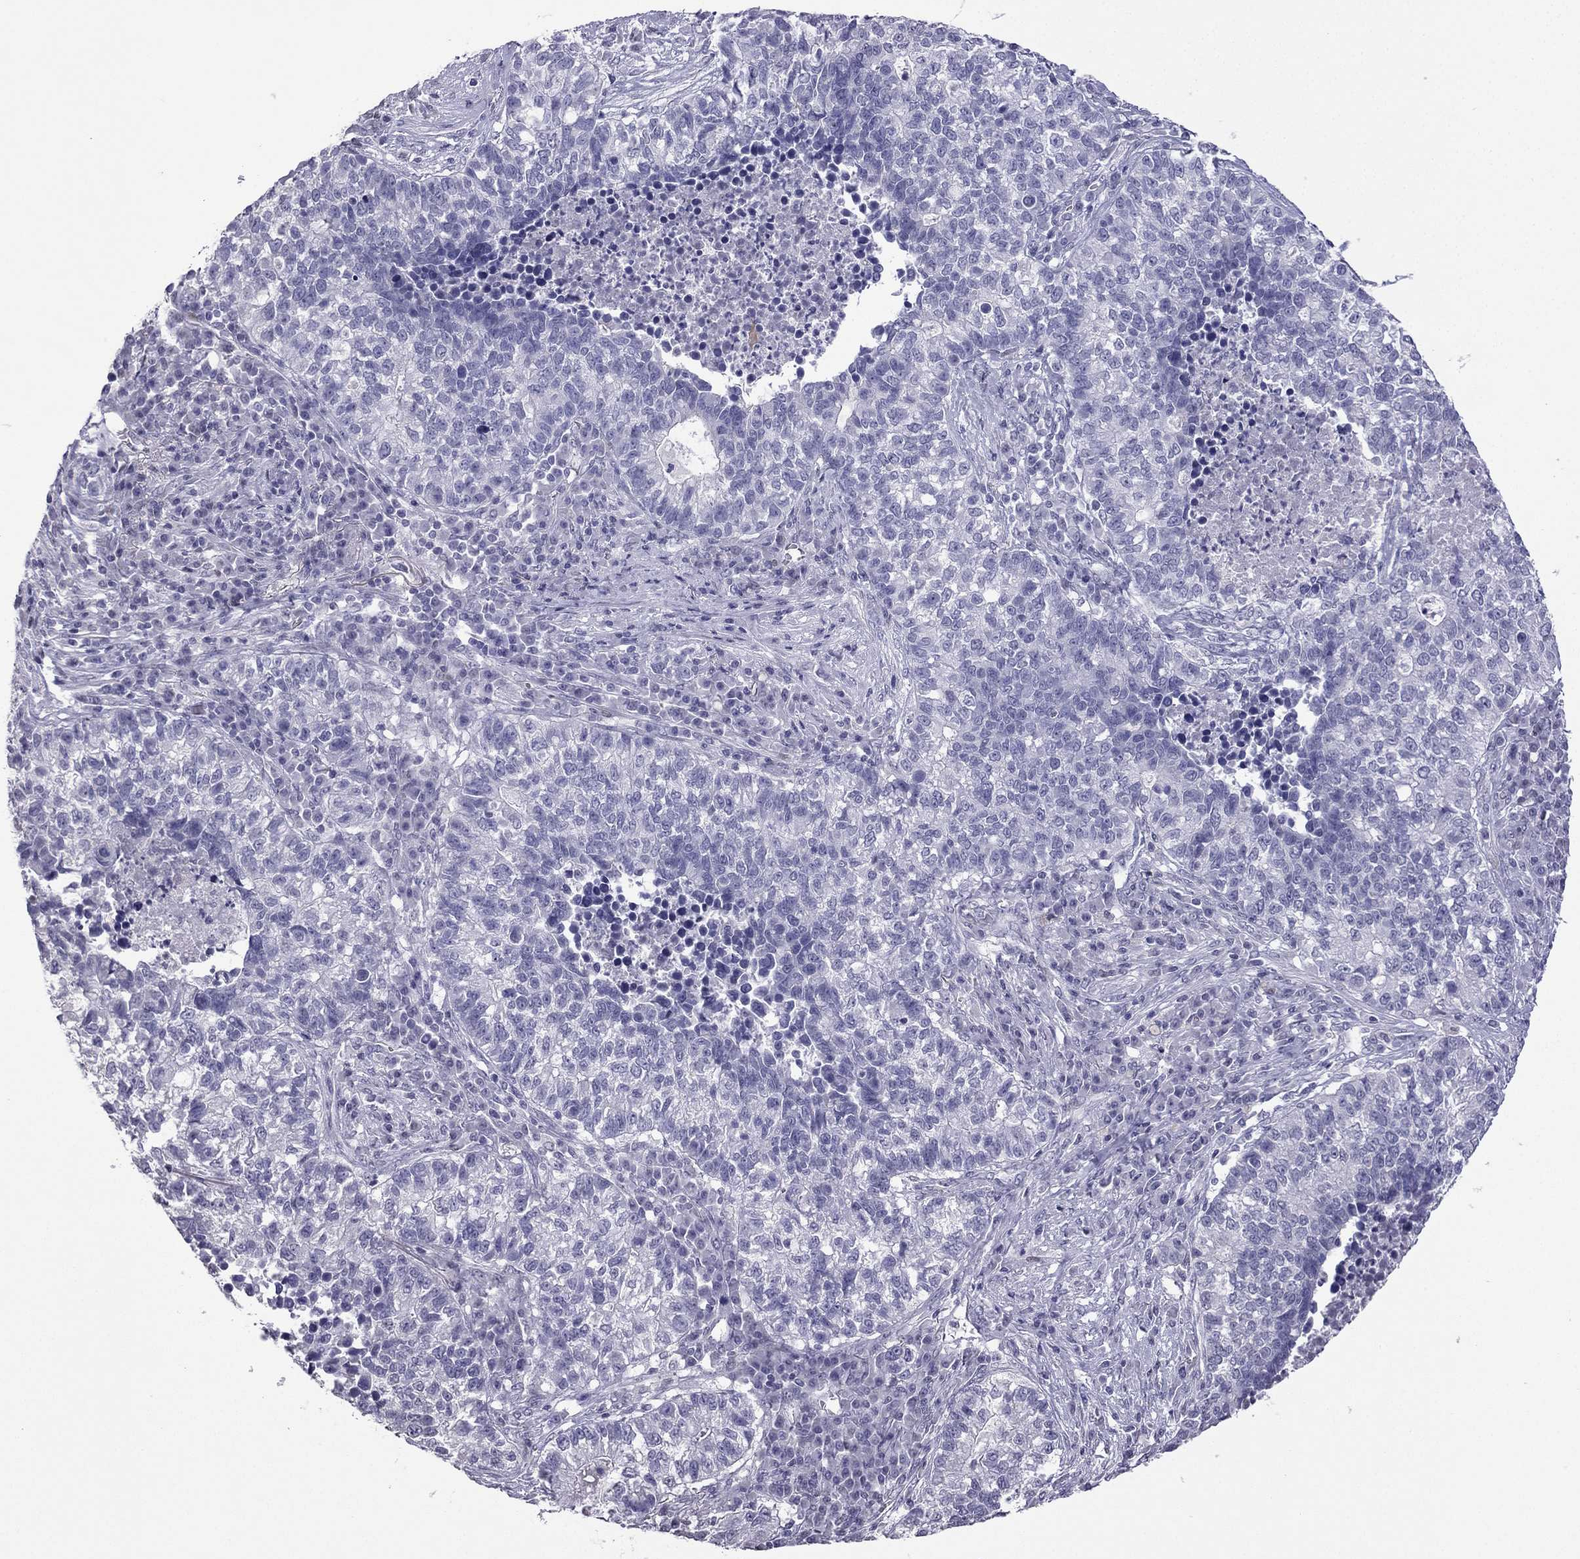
{"staining": {"intensity": "negative", "quantity": "none", "location": "none"}, "tissue": "lung cancer", "cell_type": "Tumor cells", "image_type": "cancer", "snomed": [{"axis": "morphology", "description": "Adenocarcinoma, NOS"}, {"axis": "topography", "description": "Lung"}], "caption": "DAB (3,3'-diaminobenzidine) immunohistochemical staining of human lung cancer (adenocarcinoma) shows no significant expression in tumor cells.", "gene": "CFAP70", "patient": {"sex": "male", "age": 57}}